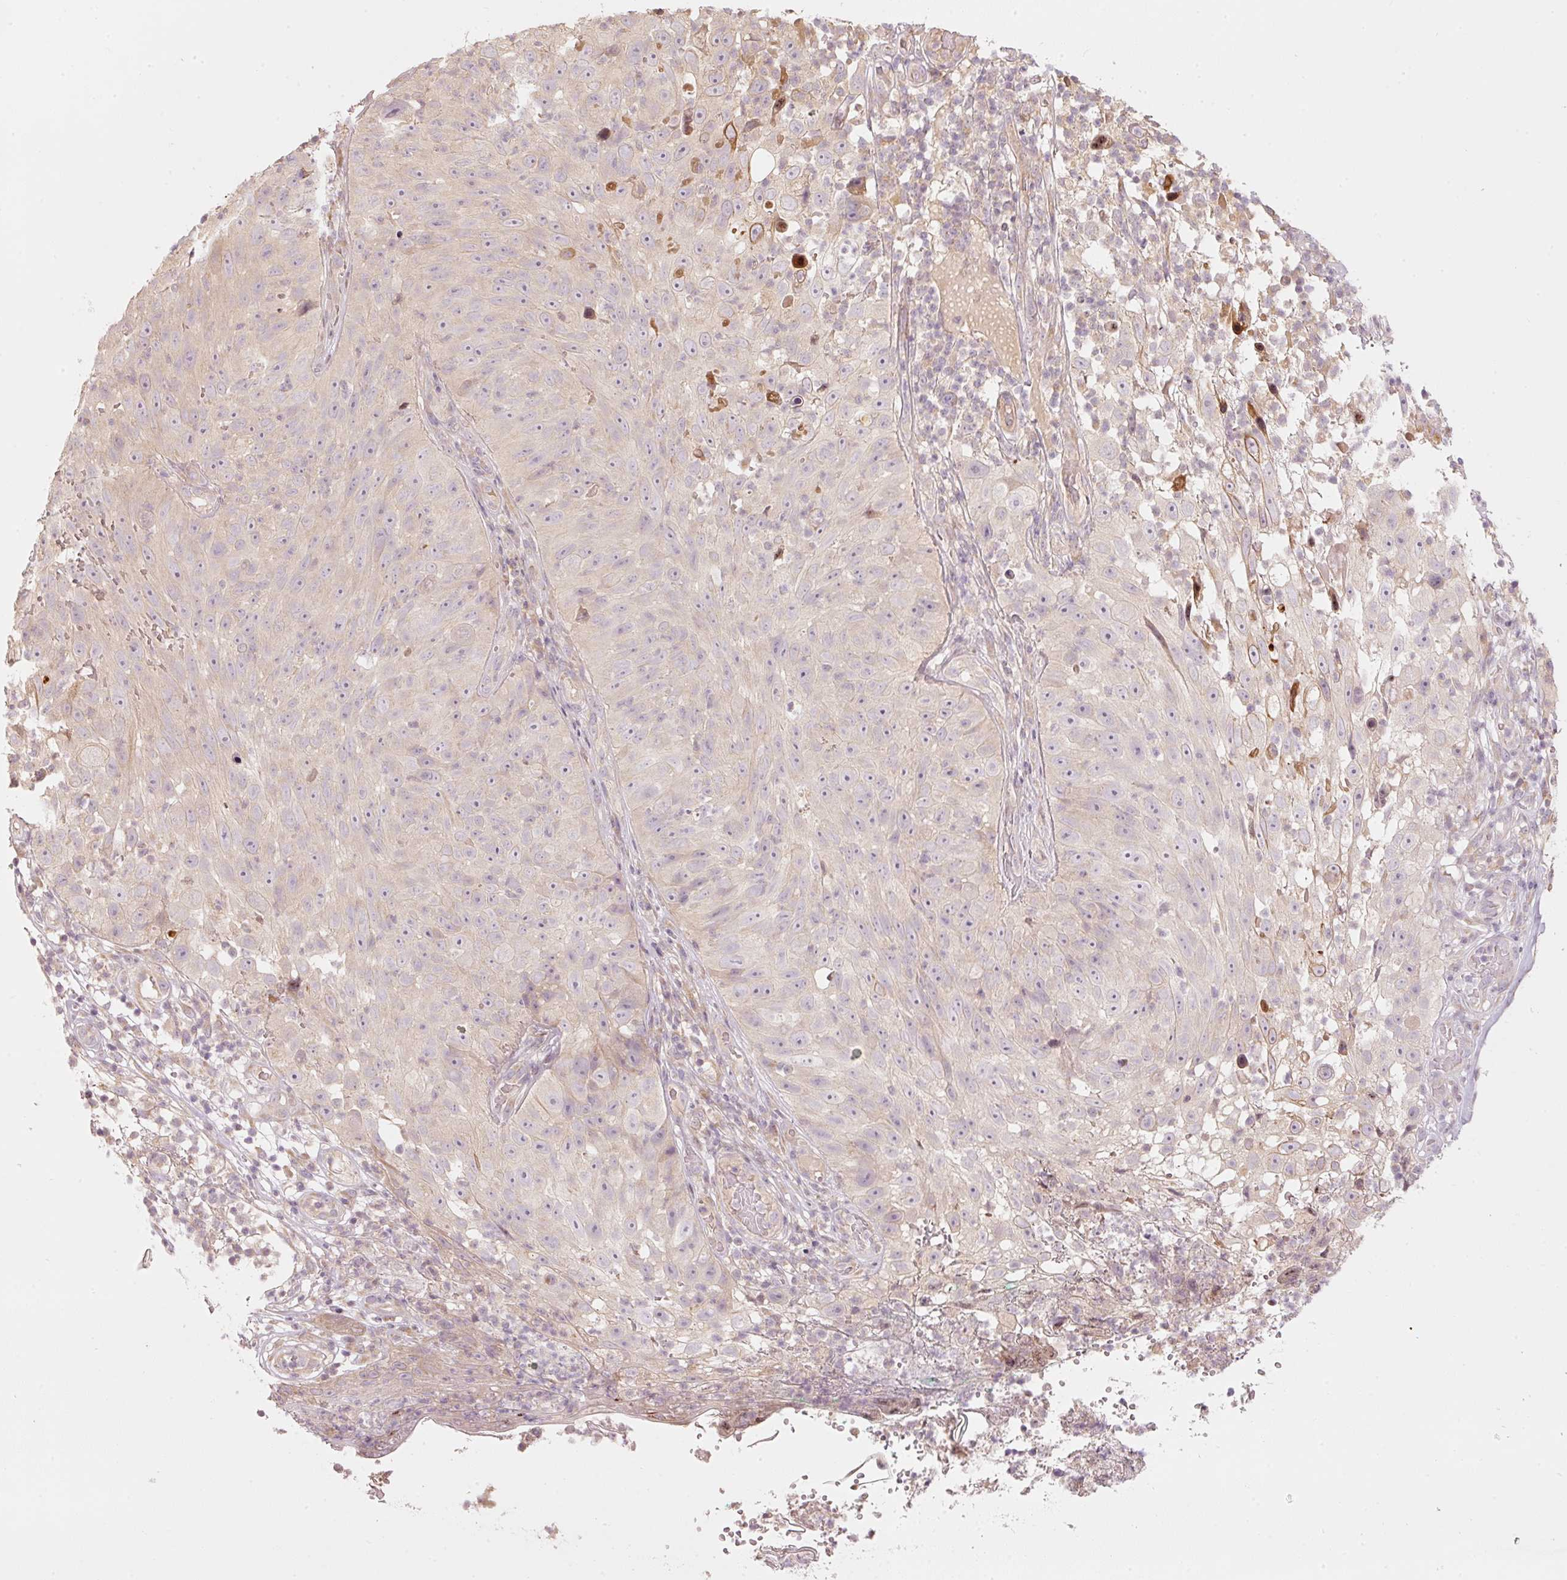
{"staining": {"intensity": "negative", "quantity": "none", "location": "none"}, "tissue": "skin cancer", "cell_type": "Tumor cells", "image_type": "cancer", "snomed": [{"axis": "morphology", "description": "Squamous cell carcinoma, NOS"}, {"axis": "topography", "description": "Skin"}], "caption": "Immunohistochemistry of skin cancer reveals no staining in tumor cells.", "gene": "MAP10", "patient": {"sex": "female", "age": 87}}